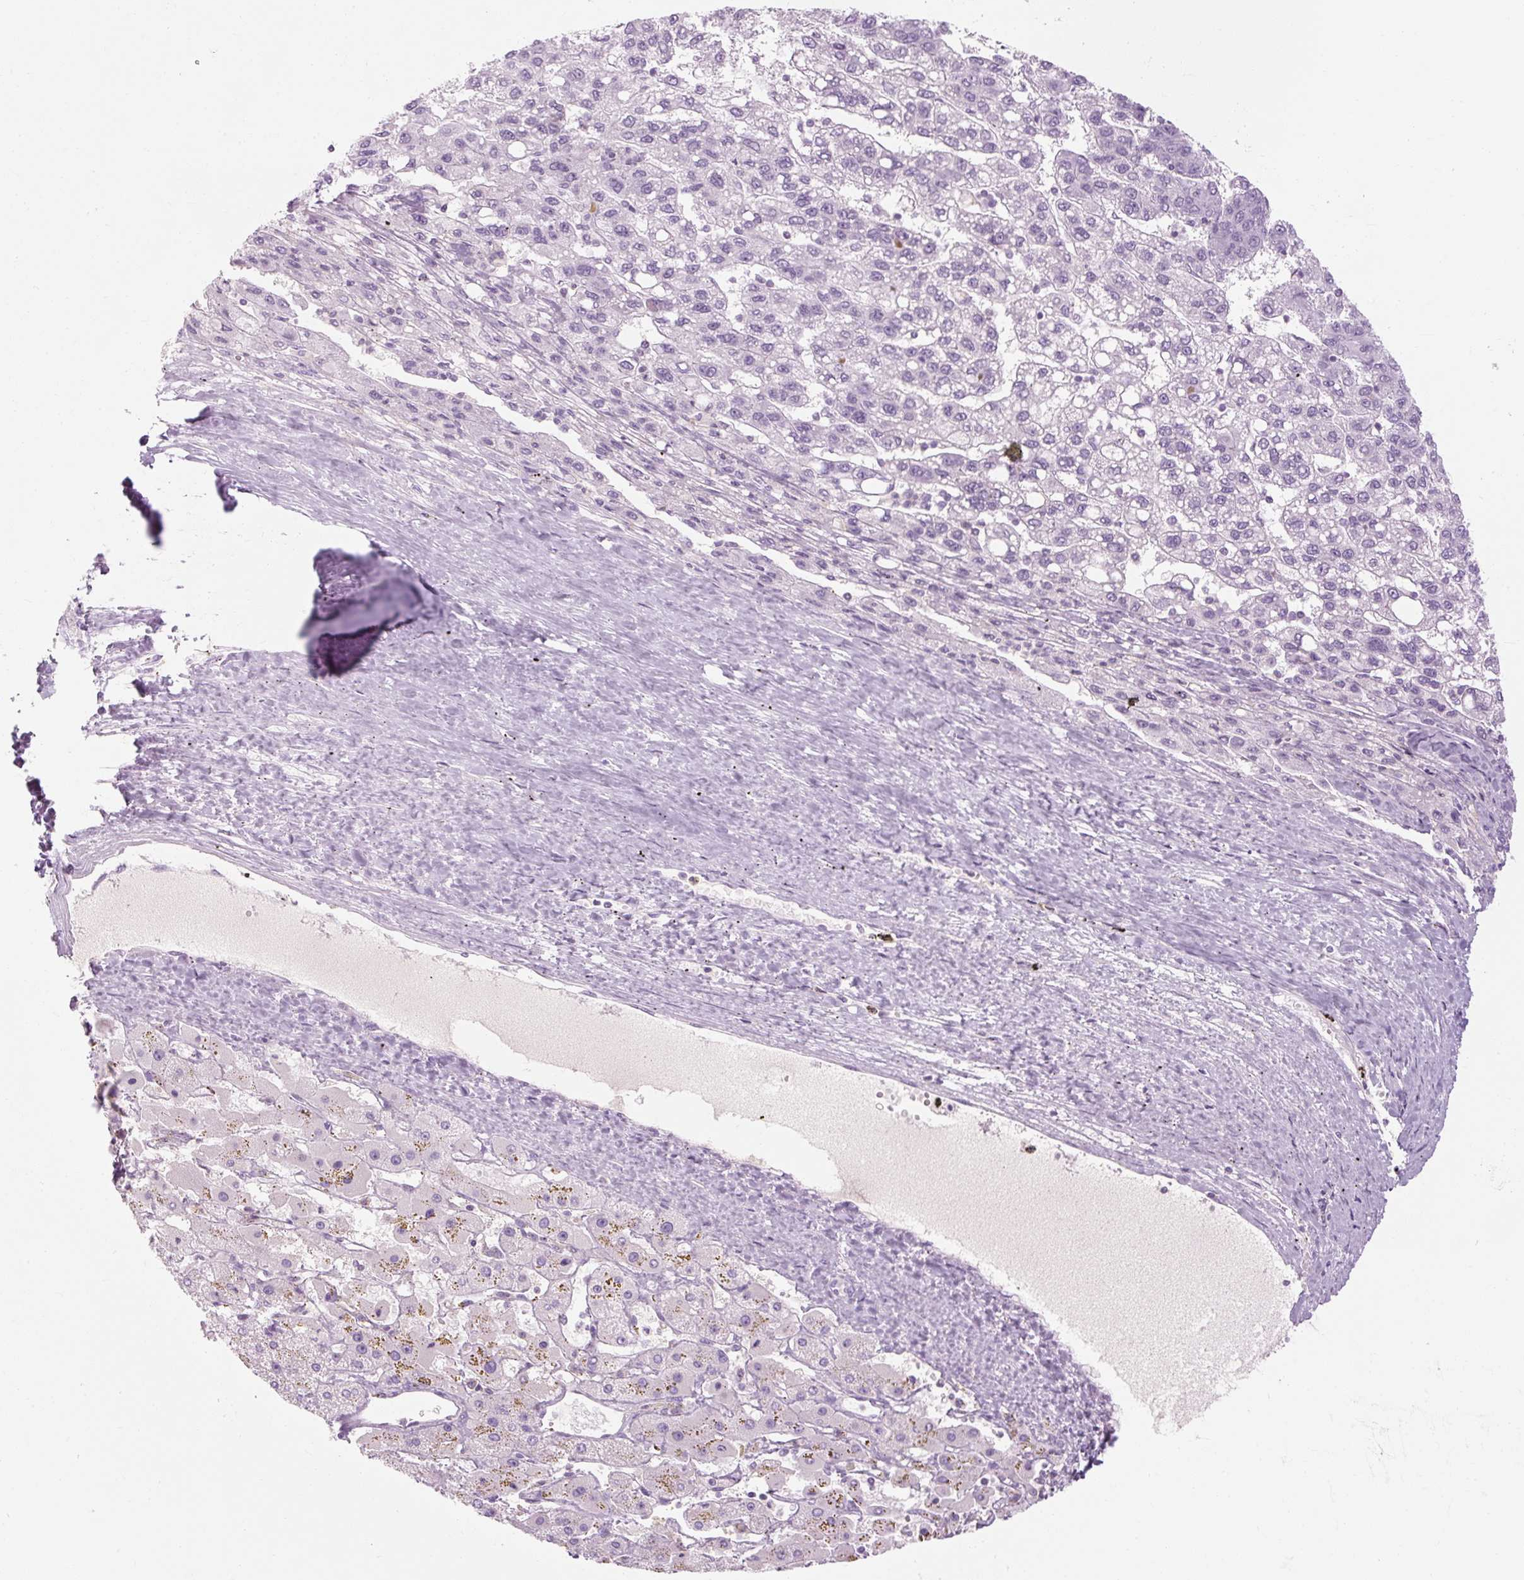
{"staining": {"intensity": "negative", "quantity": "none", "location": "none"}, "tissue": "liver cancer", "cell_type": "Tumor cells", "image_type": "cancer", "snomed": [{"axis": "morphology", "description": "Carcinoma, Hepatocellular, NOS"}, {"axis": "topography", "description": "Liver"}], "caption": "Photomicrograph shows no protein positivity in tumor cells of liver hepatocellular carcinoma tissue.", "gene": "TIGD2", "patient": {"sex": "female", "age": 82}}